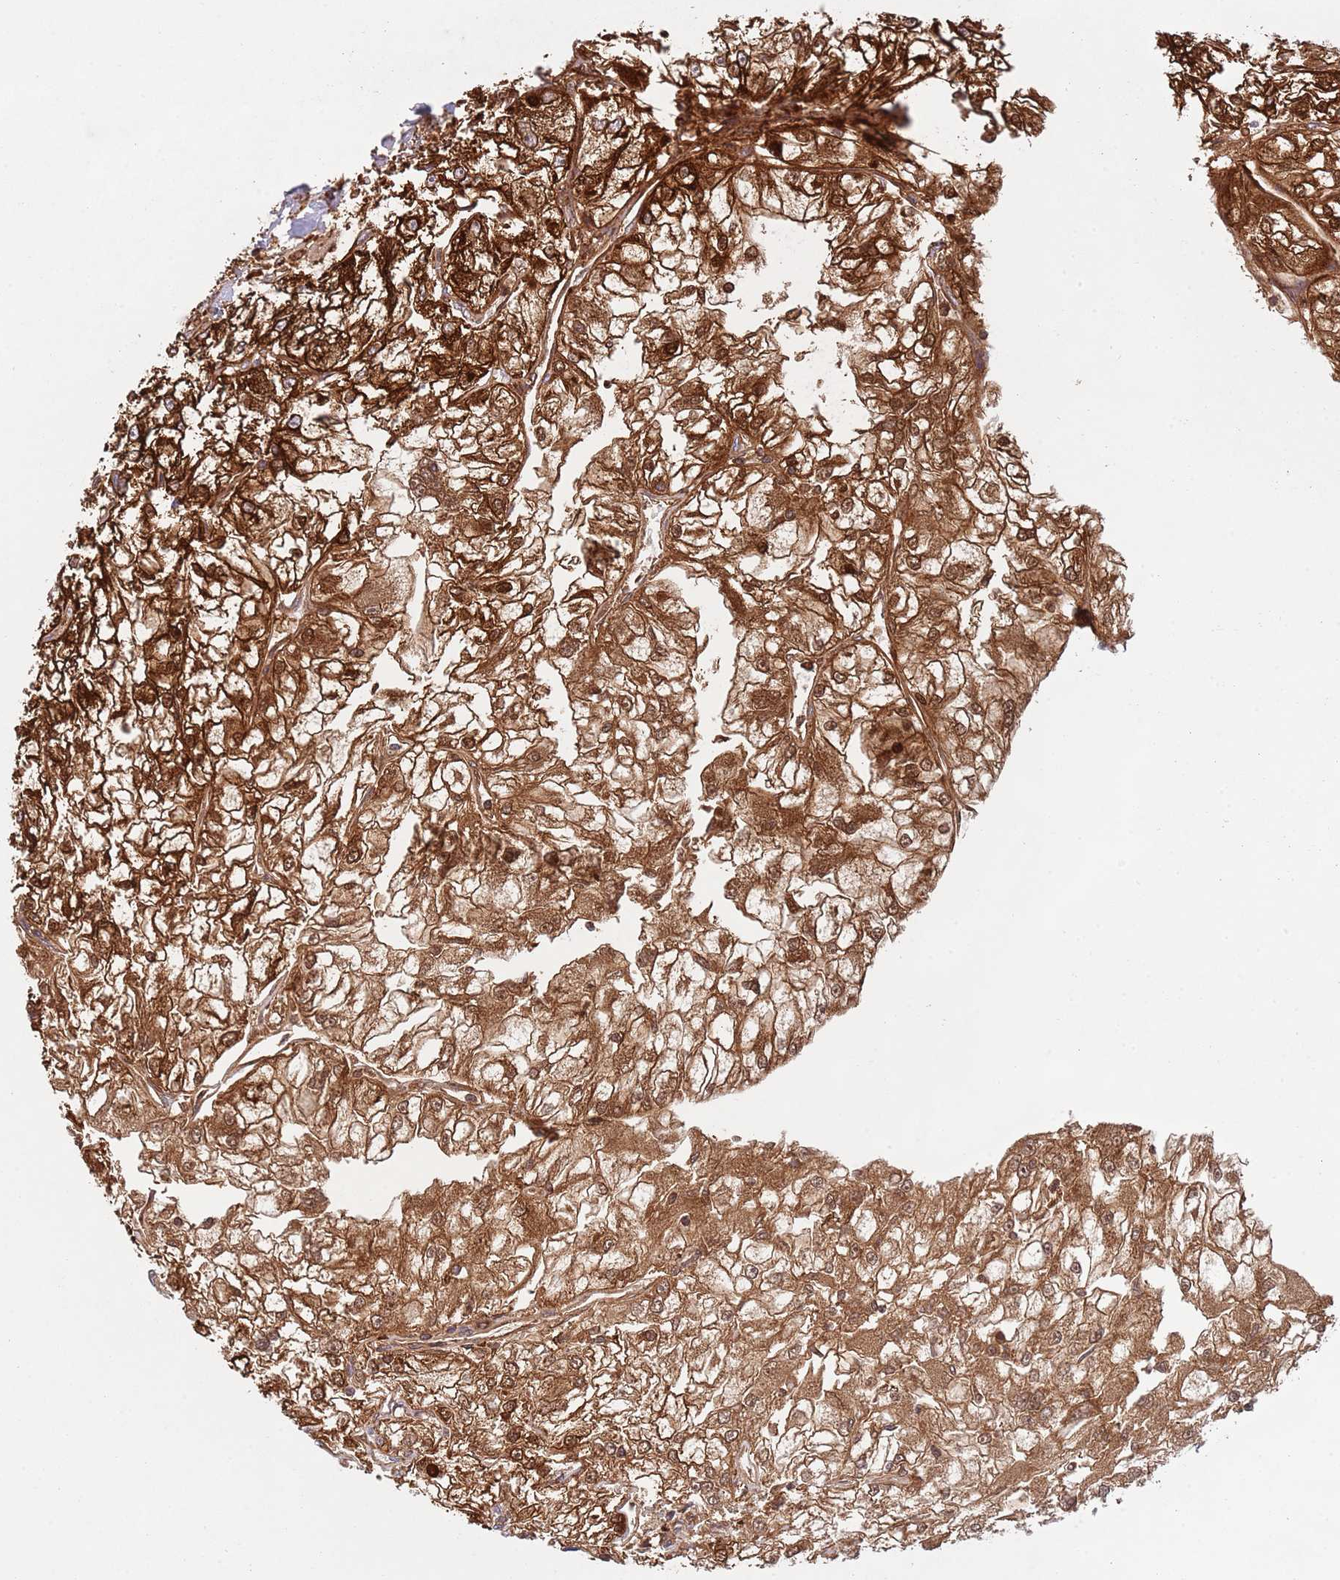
{"staining": {"intensity": "strong", "quantity": "25%-75%", "location": "cytoplasmic/membranous,nuclear"}, "tissue": "renal cancer", "cell_type": "Tumor cells", "image_type": "cancer", "snomed": [{"axis": "morphology", "description": "Adenocarcinoma, NOS"}, {"axis": "topography", "description": "Kidney"}], "caption": "Renal adenocarcinoma stained for a protein reveals strong cytoplasmic/membranous and nuclear positivity in tumor cells.", "gene": "ZMYM5", "patient": {"sex": "female", "age": 72}}